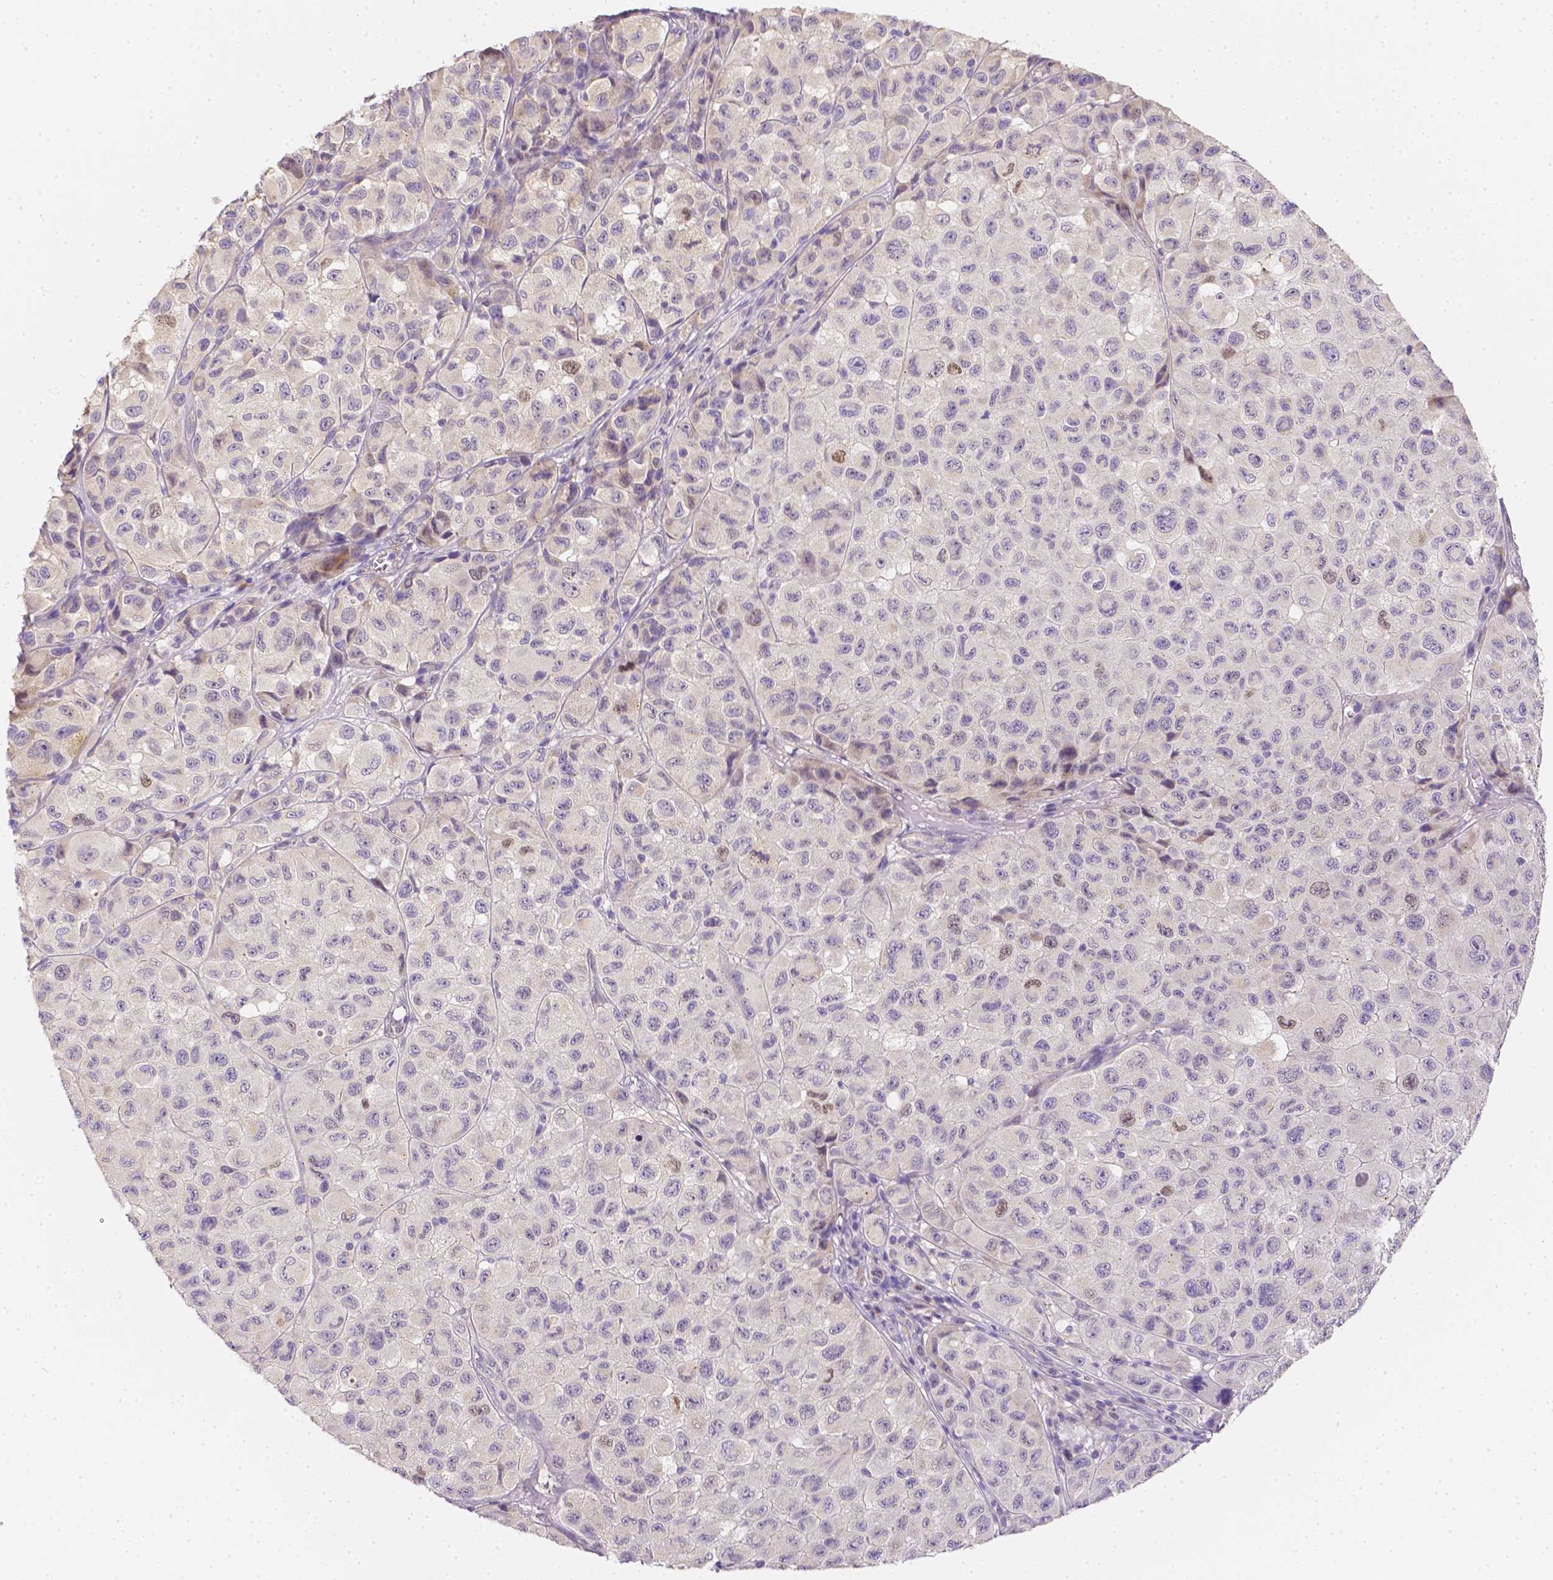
{"staining": {"intensity": "negative", "quantity": "none", "location": "none"}, "tissue": "melanoma", "cell_type": "Tumor cells", "image_type": "cancer", "snomed": [{"axis": "morphology", "description": "Malignant melanoma, NOS"}, {"axis": "topography", "description": "Skin"}], "caption": "High power microscopy micrograph of an immunohistochemistry histopathology image of malignant melanoma, revealing no significant expression in tumor cells.", "gene": "C10orf67", "patient": {"sex": "male", "age": 93}}